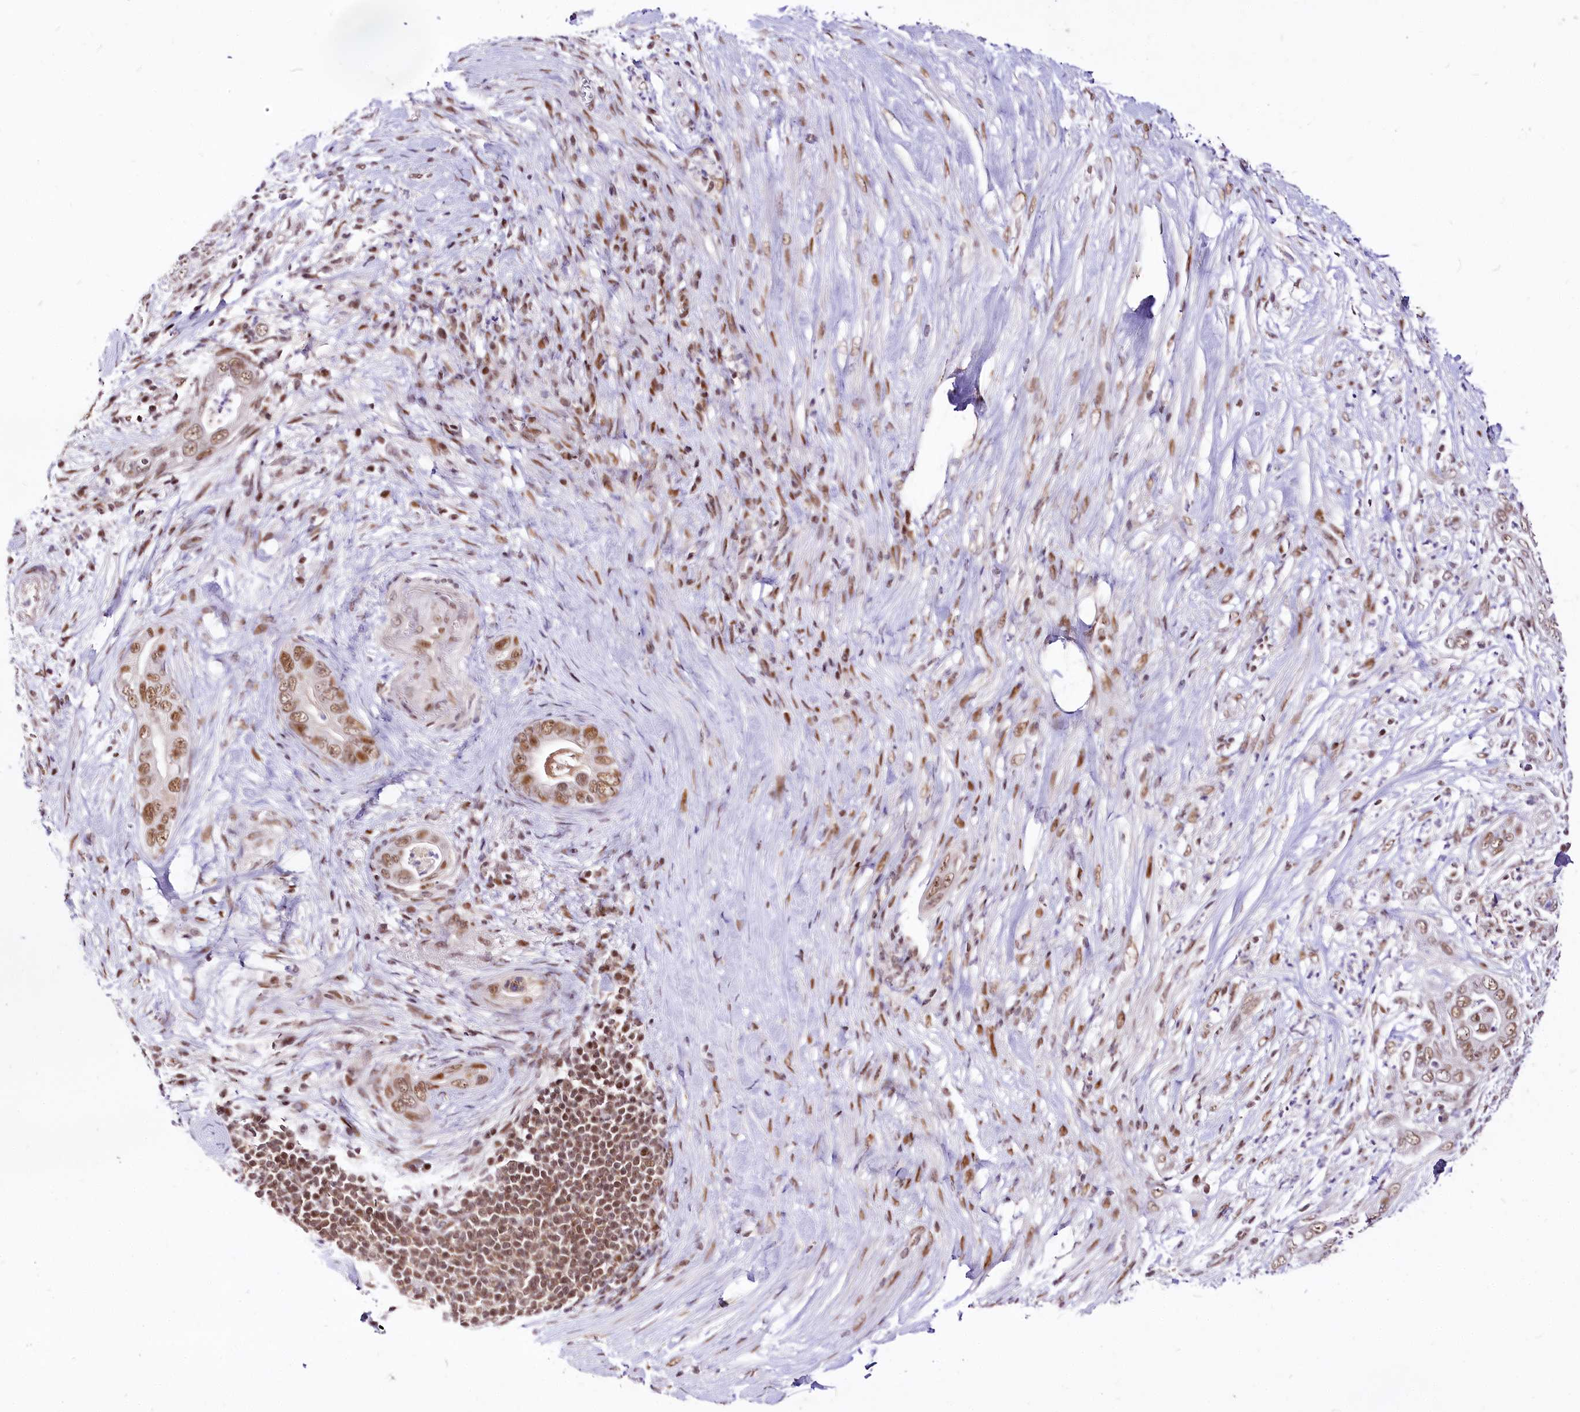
{"staining": {"intensity": "moderate", "quantity": ">75%", "location": "nuclear"}, "tissue": "pancreatic cancer", "cell_type": "Tumor cells", "image_type": "cancer", "snomed": [{"axis": "morphology", "description": "Adenocarcinoma, NOS"}, {"axis": "topography", "description": "Pancreas"}], "caption": "A micrograph of pancreatic cancer (adenocarcinoma) stained for a protein shows moderate nuclear brown staining in tumor cells.", "gene": "POLA2", "patient": {"sex": "male", "age": 75}}